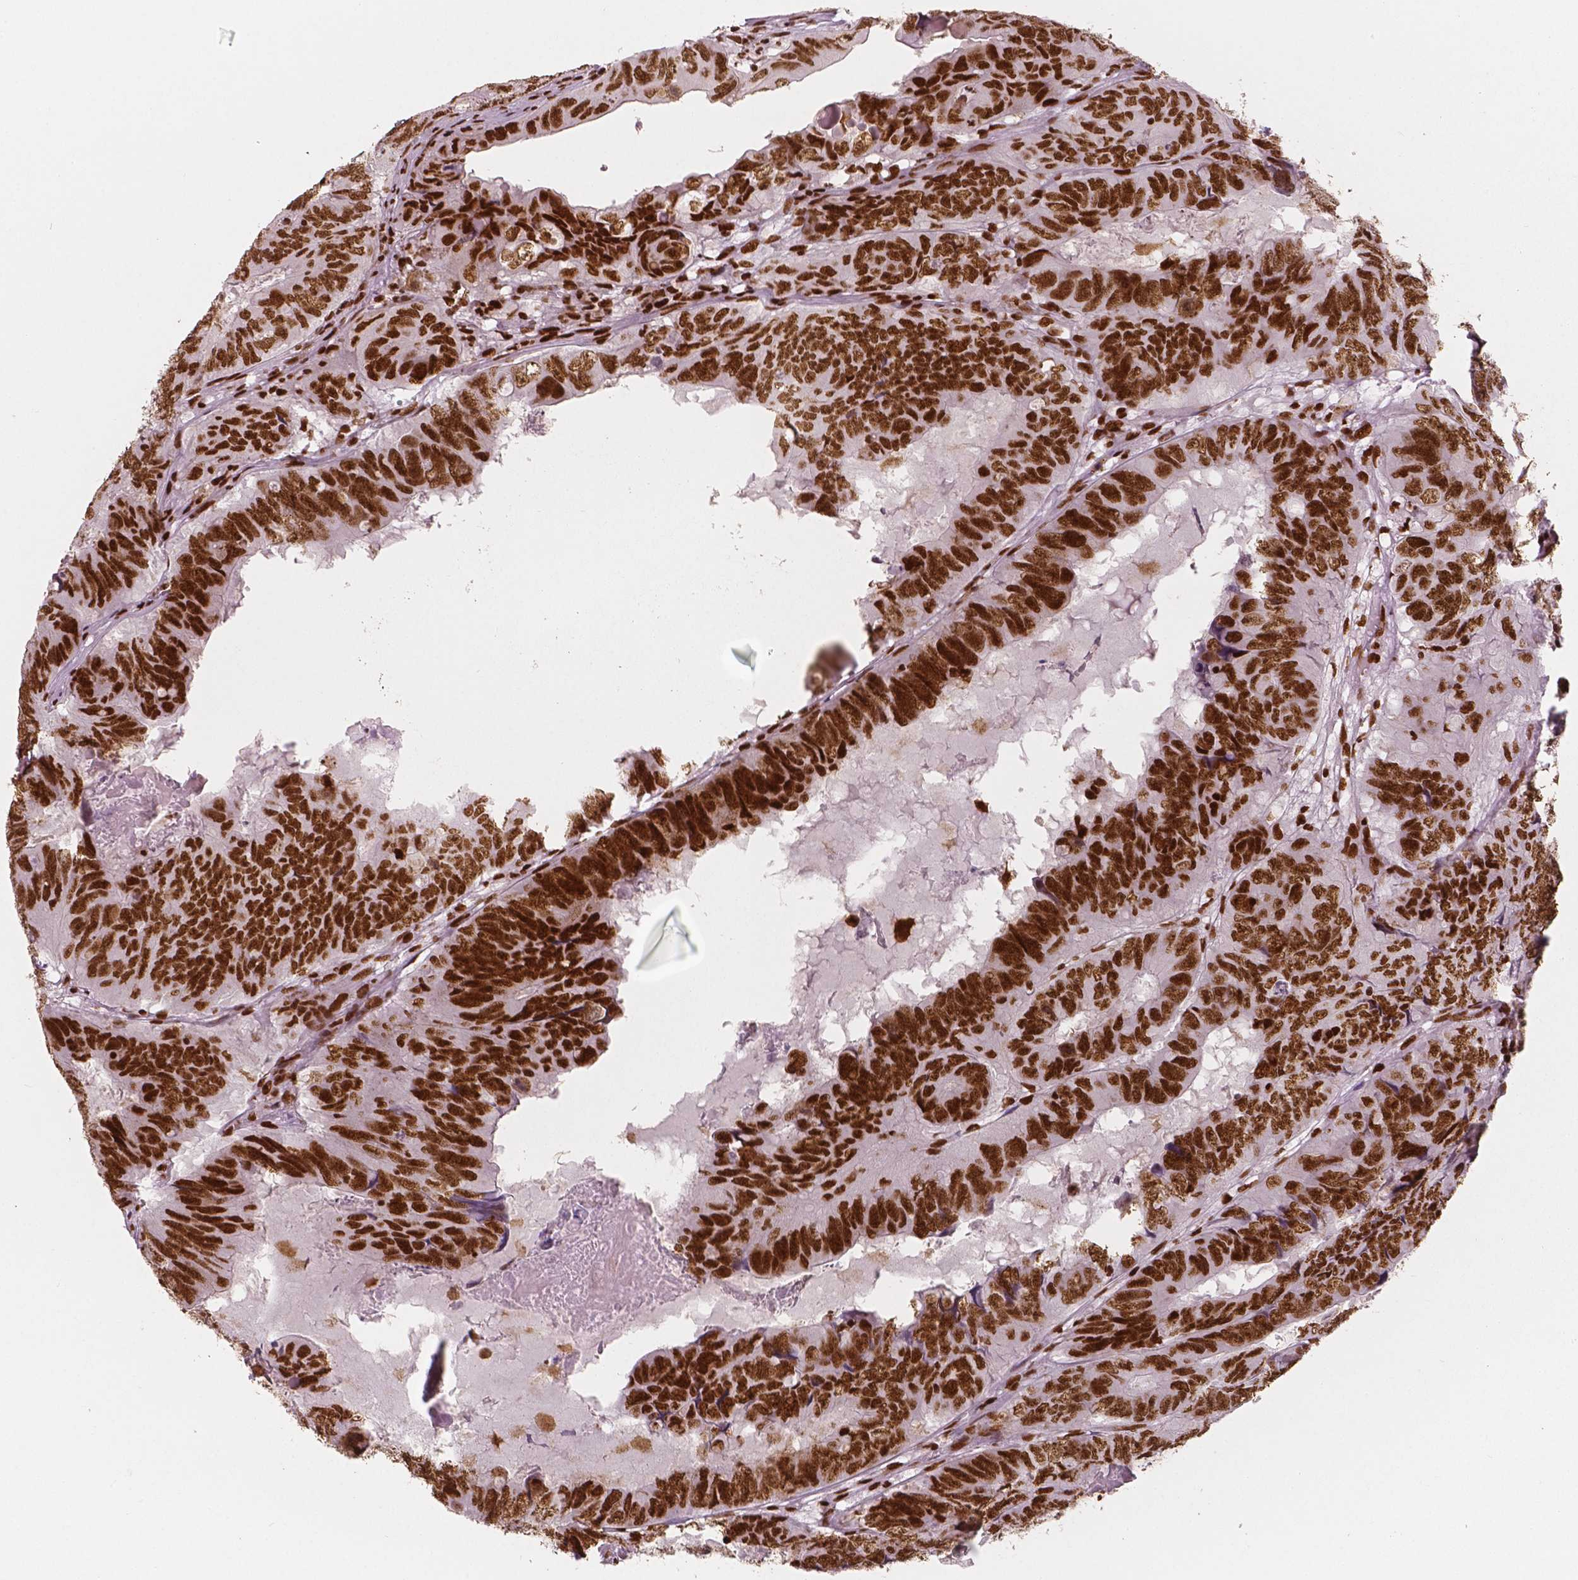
{"staining": {"intensity": "strong", "quantity": ">75%", "location": "nuclear"}, "tissue": "colorectal cancer", "cell_type": "Tumor cells", "image_type": "cancer", "snomed": [{"axis": "morphology", "description": "Adenocarcinoma, NOS"}, {"axis": "topography", "description": "Colon"}], "caption": "The immunohistochemical stain shows strong nuclear expression in tumor cells of colorectal adenocarcinoma tissue.", "gene": "BRD4", "patient": {"sex": "male", "age": 79}}